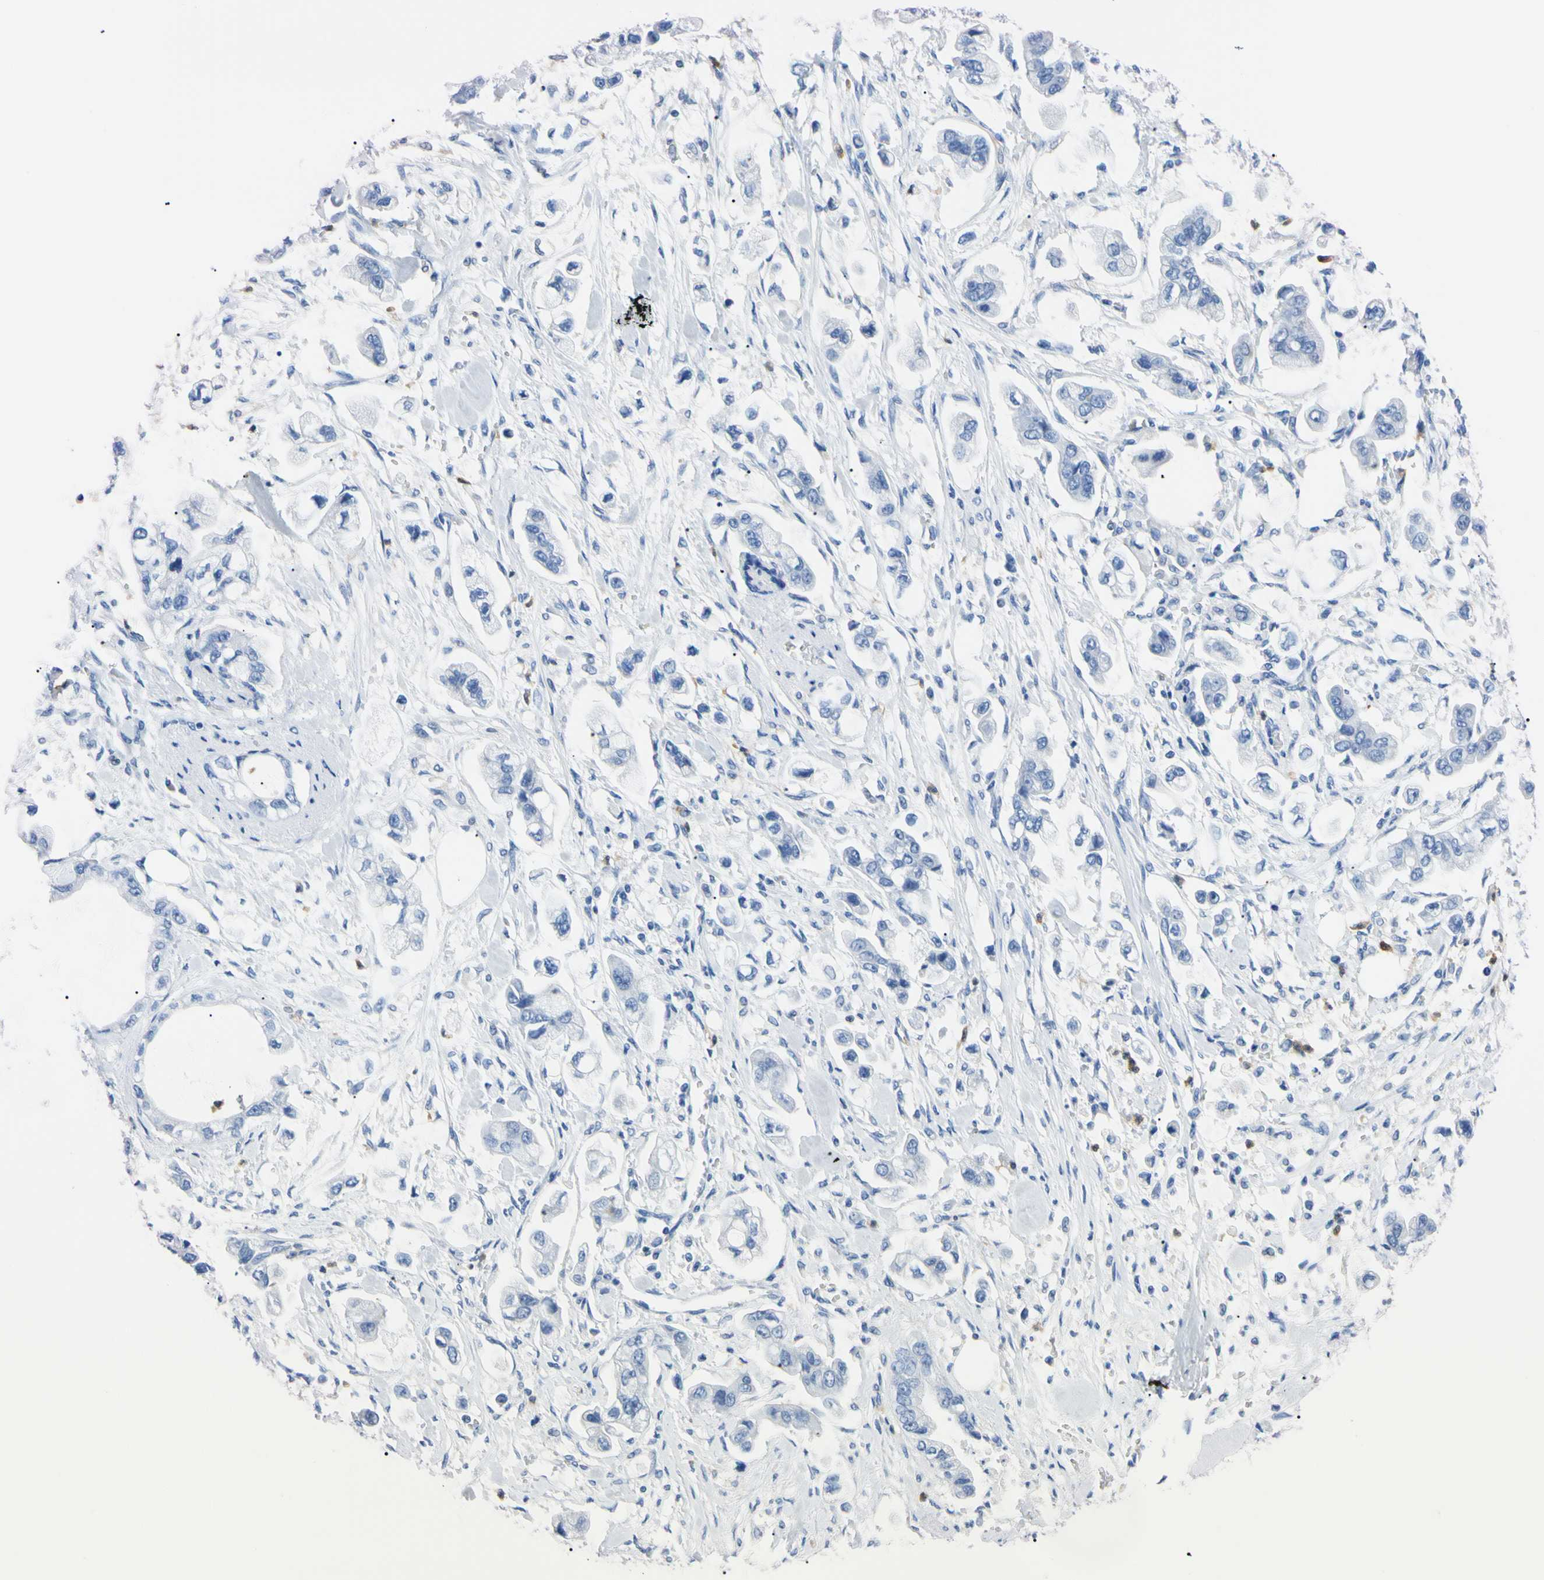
{"staining": {"intensity": "negative", "quantity": "none", "location": "none"}, "tissue": "stomach cancer", "cell_type": "Tumor cells", "image_type": "cancer", "snomed": [{"axis": "morphology", "description": "Adenocarcinoma, NOS"}, {"axis": "topography", "description": "Stomach"}], "caption": "There is no significant positivity in tumor cells of stomach cancer.", "gene": "NCF4", "patient": {"sex": "male", "age": 62}}